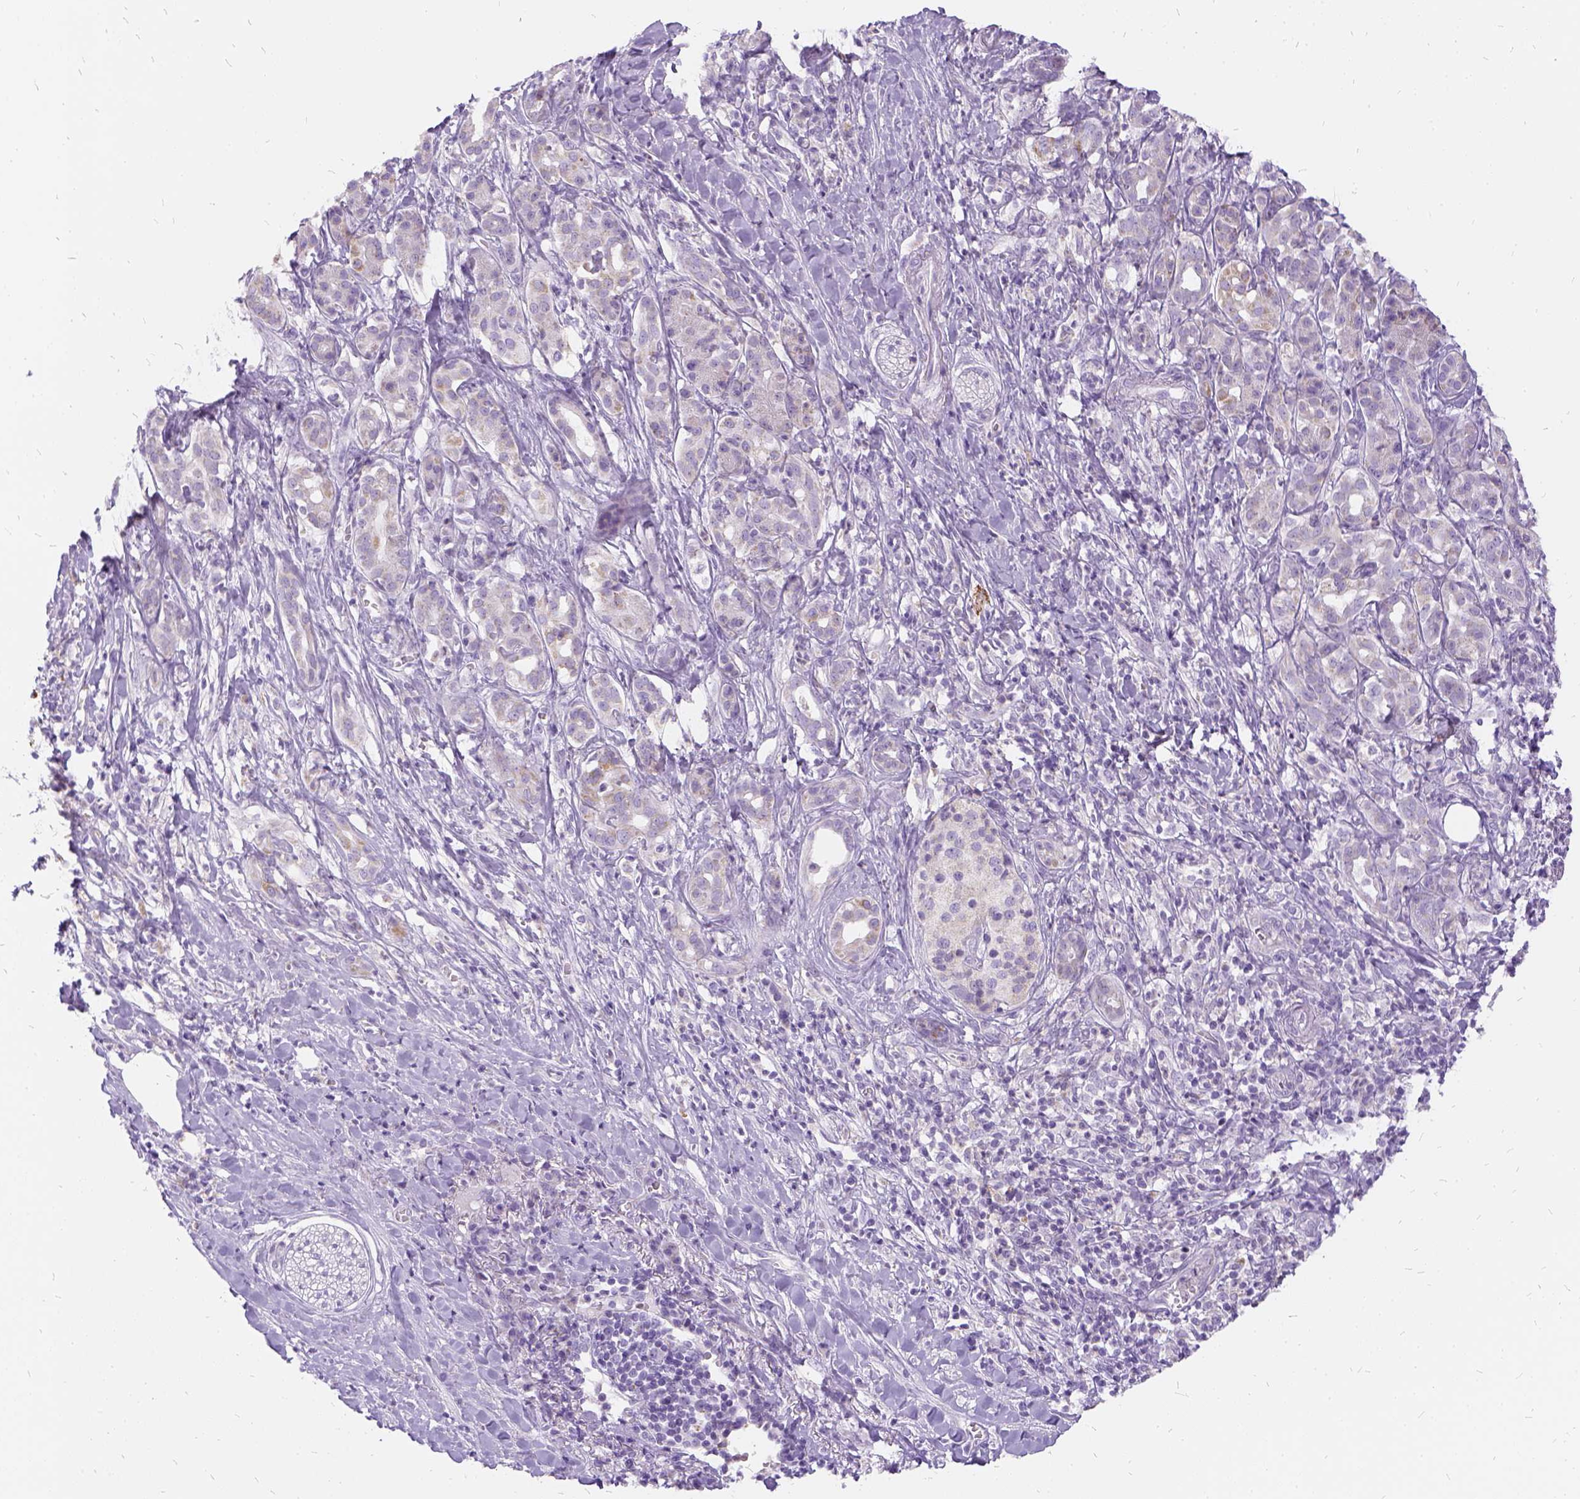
{"staining": {"intensity": "weak", "quantity": "<25%", "location": "cytoplasmic/membranous"}, "tissue": "pancreatic cancer", "cell_type": "Tumor cells", "image_type": "cancer", "snomed": [{"axis": "morphology", "description": "Adenocarcinoma, NOS"}, {"axis": "topography", "description": "Pancreas"}], "caption": "Immunohistochemistry (IHC) micrograph of human pancreatic cancer stained for a protein (brown), which shows no expression in tumor cells. The staining was performed using DAB to visualize the protein expression in brown, while the nuclei were stained in blue with hematoxylin (Magnification: 20x).", "gene": "FDX1", "patient": {"sex": "male", "age": 61}}